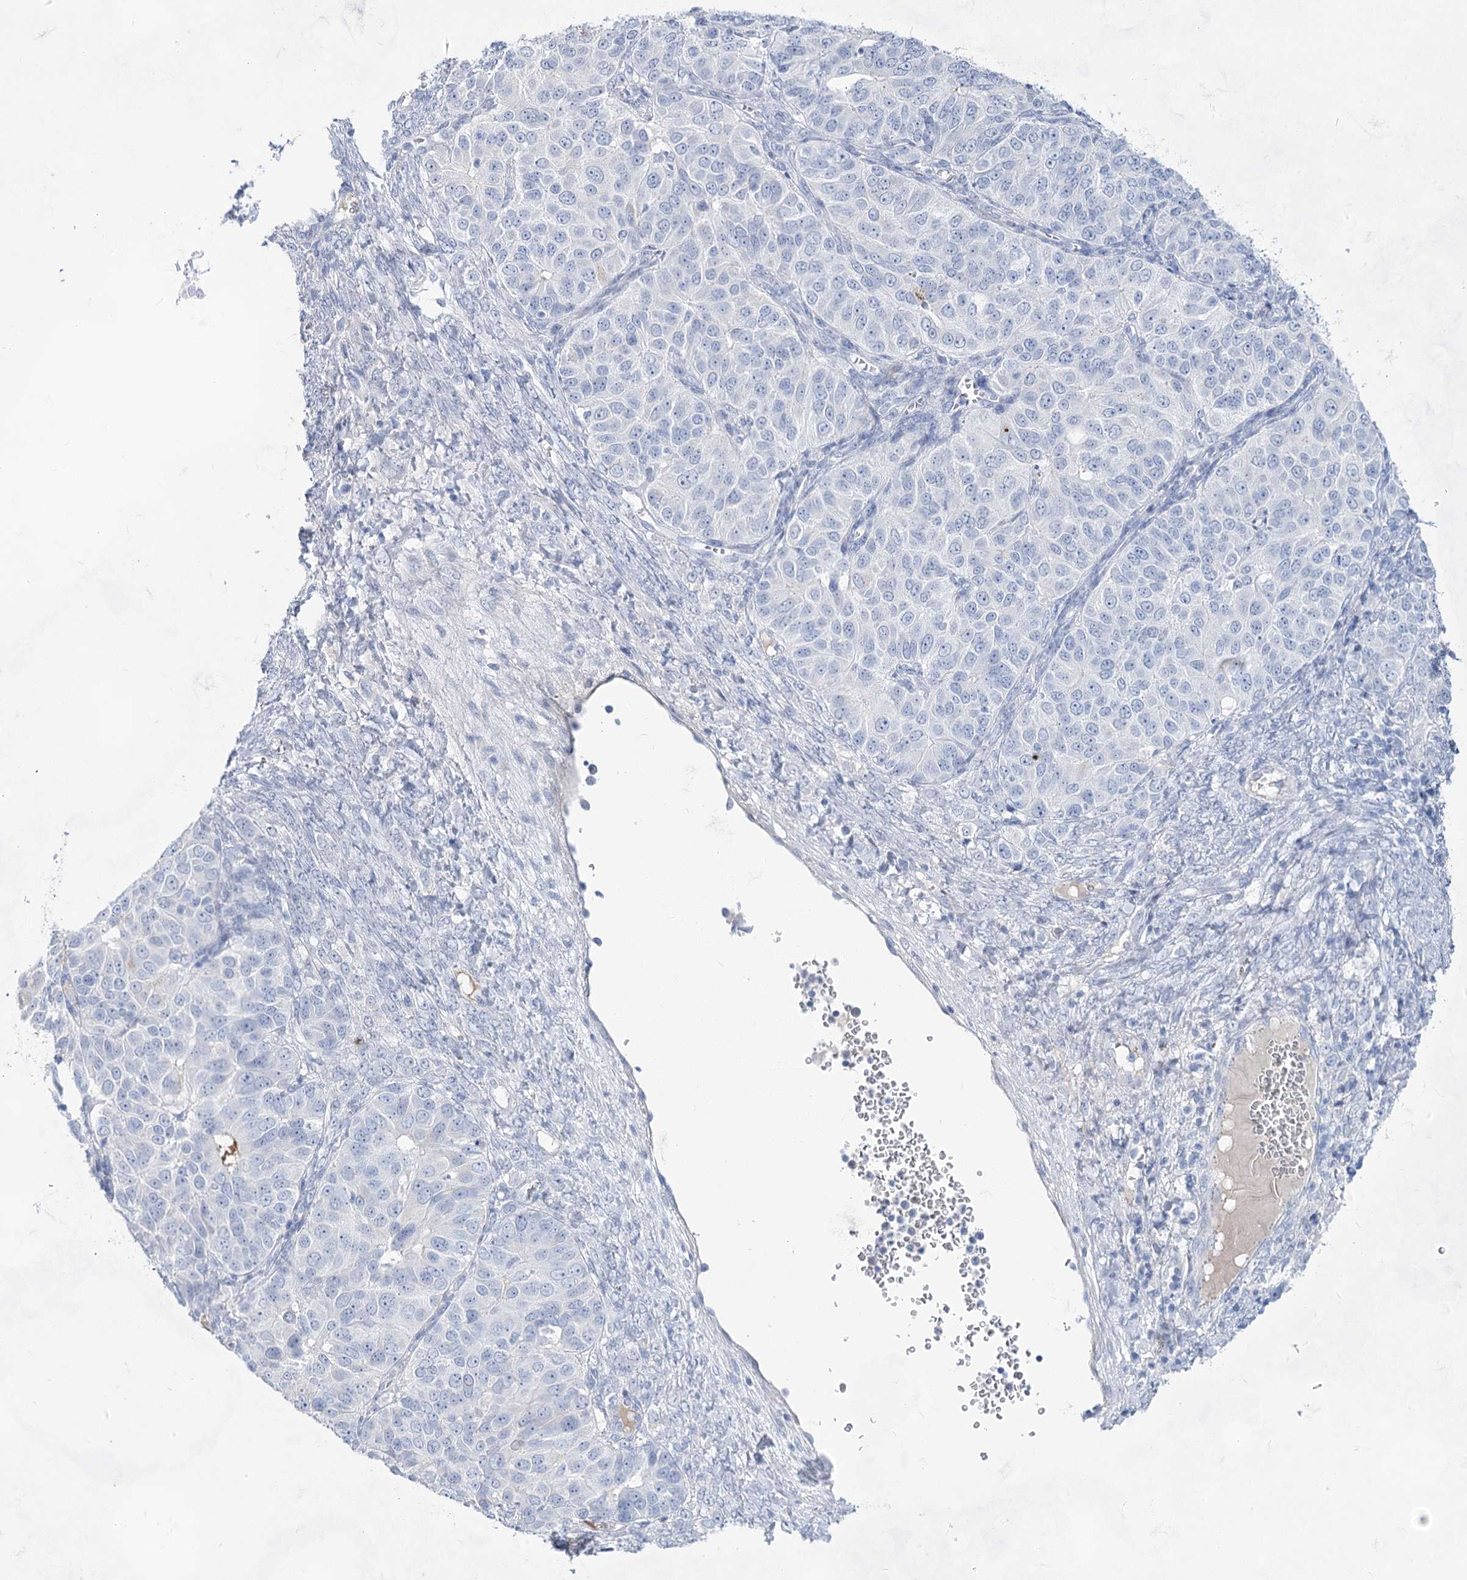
{"staining": {"intensity": "negative", "quantity": "none", "location": "none"}, "tissue": "ovarian cancer", "cell_type": "Tumor cells", "image_type": "cancer", "snomed": [{"axis": "morphology", "description": "Carcinoma, endometroid"}, {"axis": "topography", "description": "Ovary"}], "caption": "Tumor cells are negative for protein expression in human ovarian endometroid carcinoma. (DAB (3,3'-diaminobenzidine) immunohistochemistry, high magnification).", "gene": "ACRV1", "patient": {"sex": "female", "age": 51}}